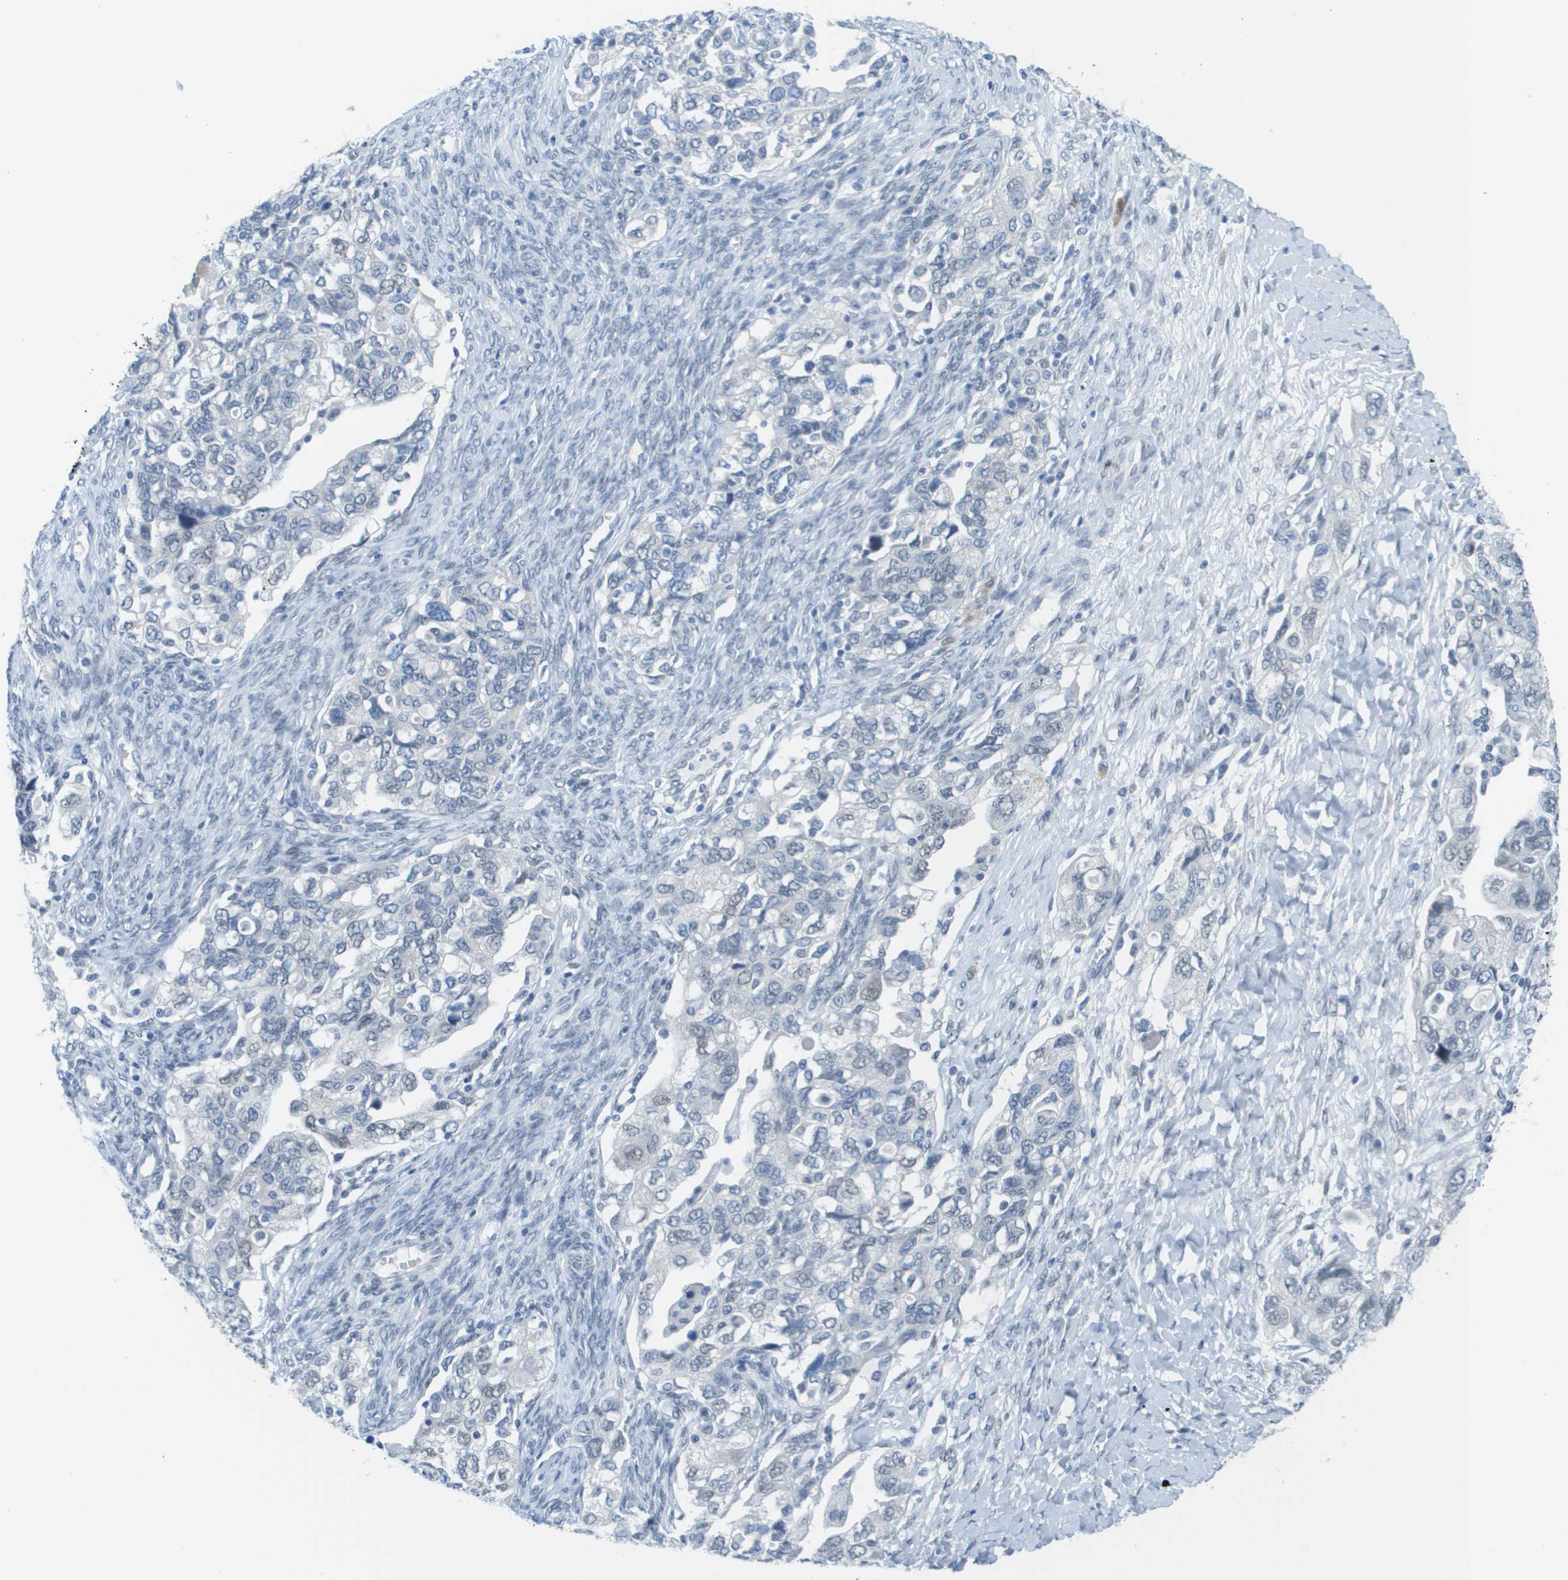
{"staining": {"intensity": "negative", "quantity": "none", "location": "none"}, "tissue": "ovarian cancer", "cell_type": "Tumor cells", "image_type": "cancer", "snomed": [{"axis": "morphology", "description": "Carcinoma, NOS"}, {"axis": "morphology", "description": "Cystadenocarcinoma, serous, NOS"}, {"axis": "topography", "description": "Ovary"}], "caption": "Immunohistochemistry histopathology image of carcinoma (ovarian) stained for a protein (brown), which shows no staining in tumor cells.", "gene": "ARID1B", "patient": {"sex": "female", "age": 69}}